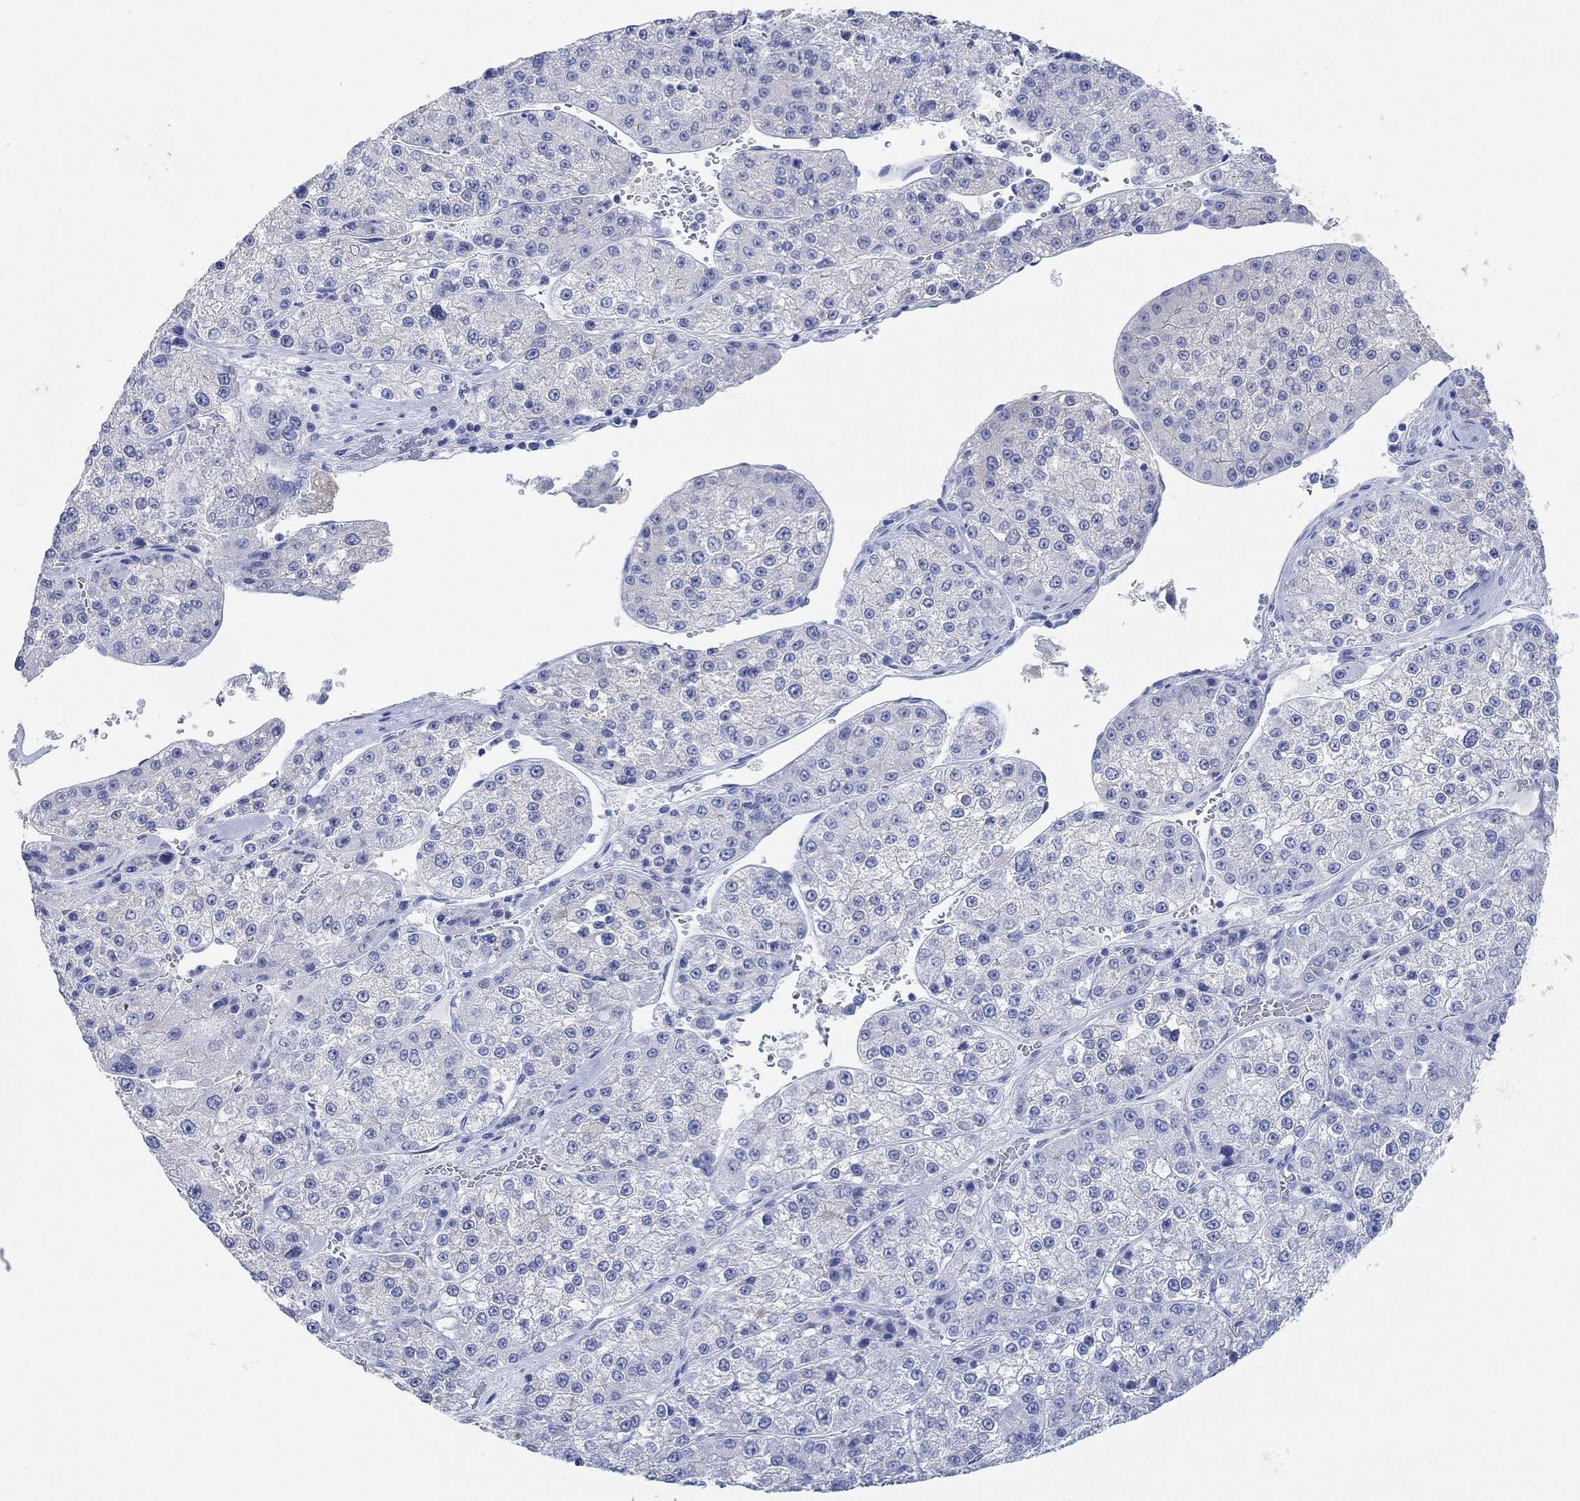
{"staining": {"intensity": "negative", "quantity": "none", "location": "none"}, "tissue": "liver cancer", "cell_type": "Tumor cells", "image_type": "cancer", "snomed": [{"axis": "morphology", "description": "Carcinoma, Hepatocellular, NOS"}, {"axis": "topography", "description": "Liver"}], "caption": "Immunohistochemistry (IHC) of human hepatocellular carcinoma (liver) demonstrates no staining in tumor cells. Brightfield microscopy of immunohistochemistry (IHC) stained with DAB (3,3'-diaminobenzidine) (brown) and hematoxylin (blue), captured at high magnification.", "gene": "AK8", "patient": {"sex": "female", "age": 73}}